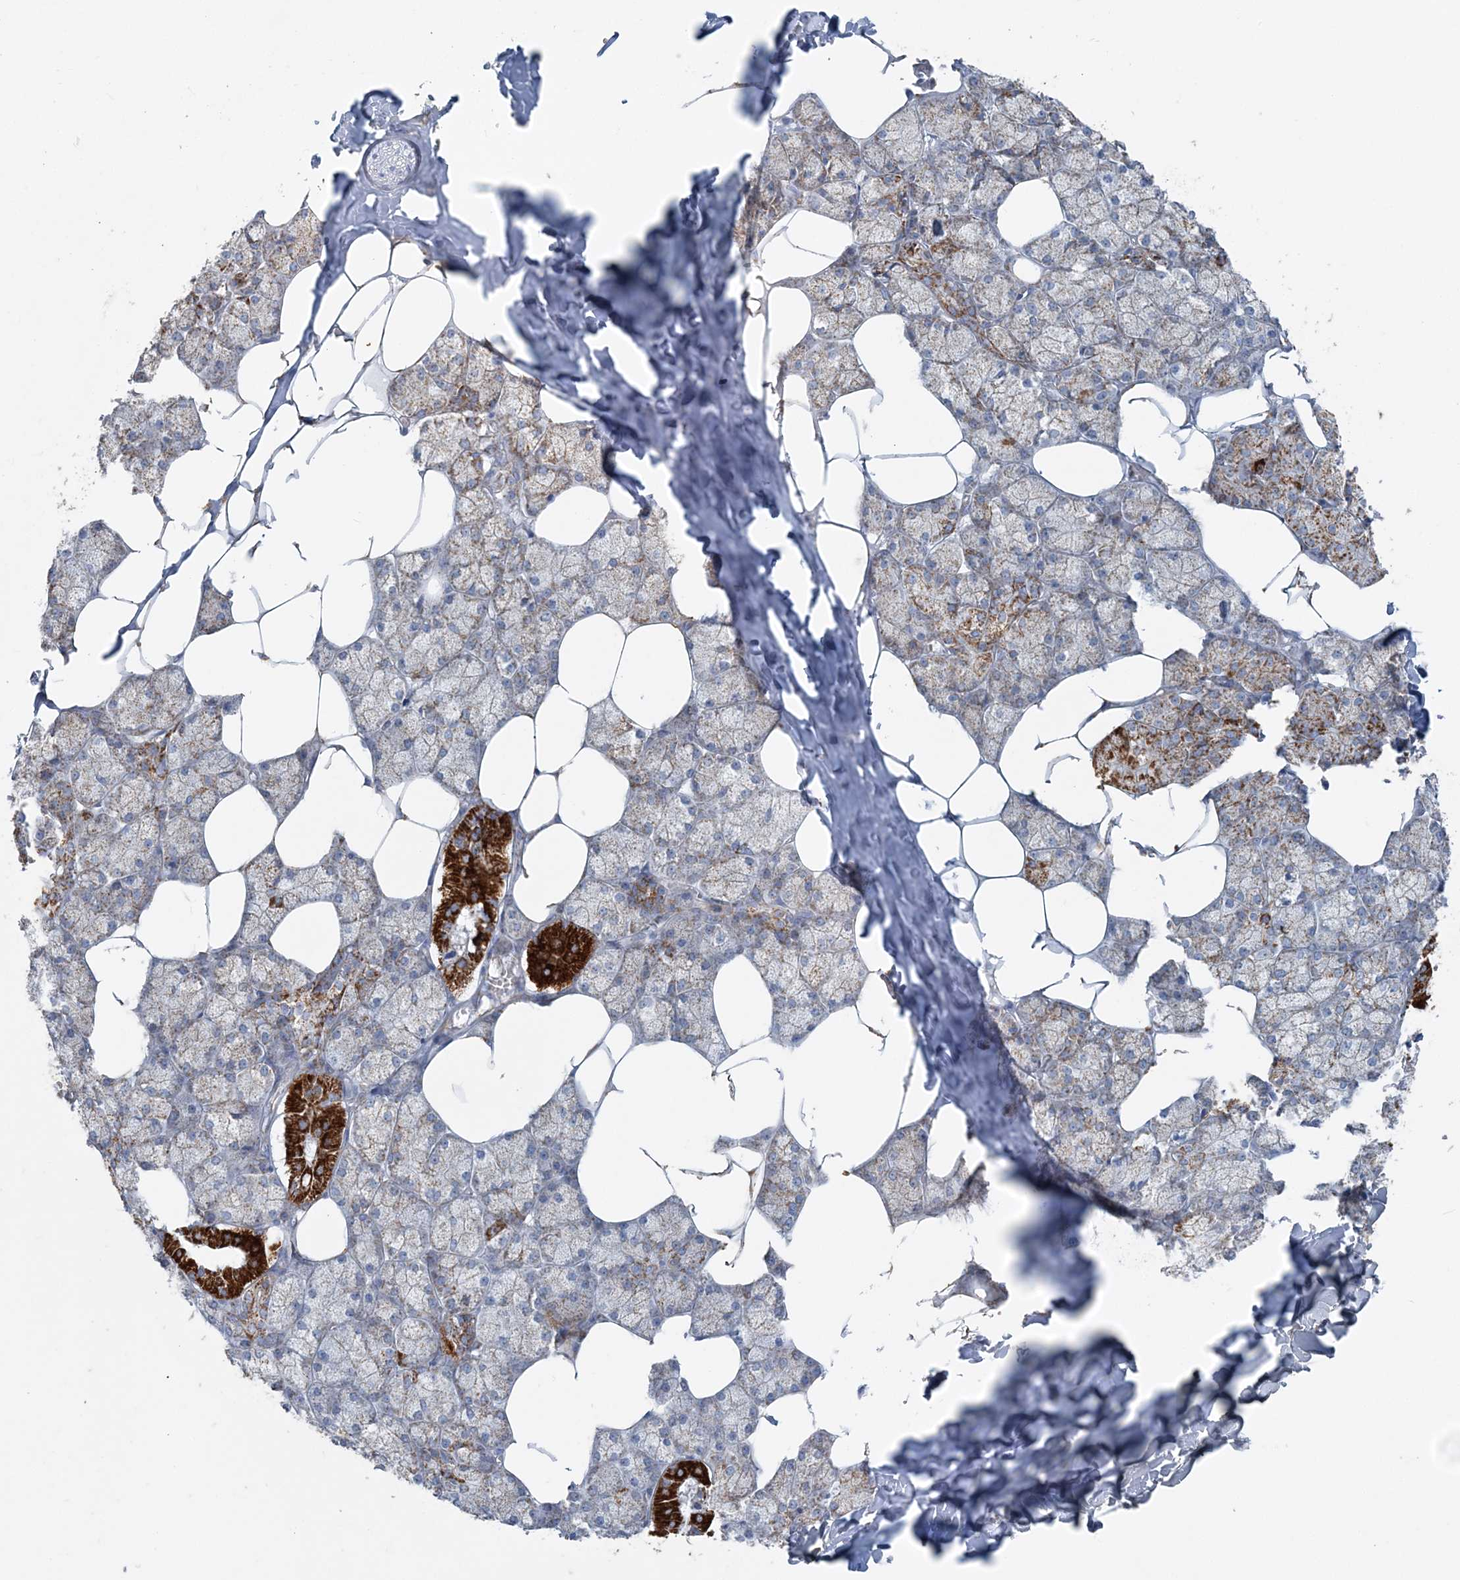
{"staining": {"intensity": "strong", "quantity": "<25%", "location": "cytoplasmic/membranous"}, "tissue": "salivary gland", "cell_type": "Glandular cells", "image_type": "normal", "snomed": [{"axis": "morphology", "description": "Normal tissue, NOS"}, {"axis": "topography", "description": "Salivary gland"}], "caption": "Immunohistochemistry micrograph of unremarkable salivary gland stained for a protein (brown), which demonstrates medium levels of strong cytoplasmic/membranous expression in approximately <25% of glandular cells.", "gene": "PCCB", "patient": {"sex": "male", "age": 62}}